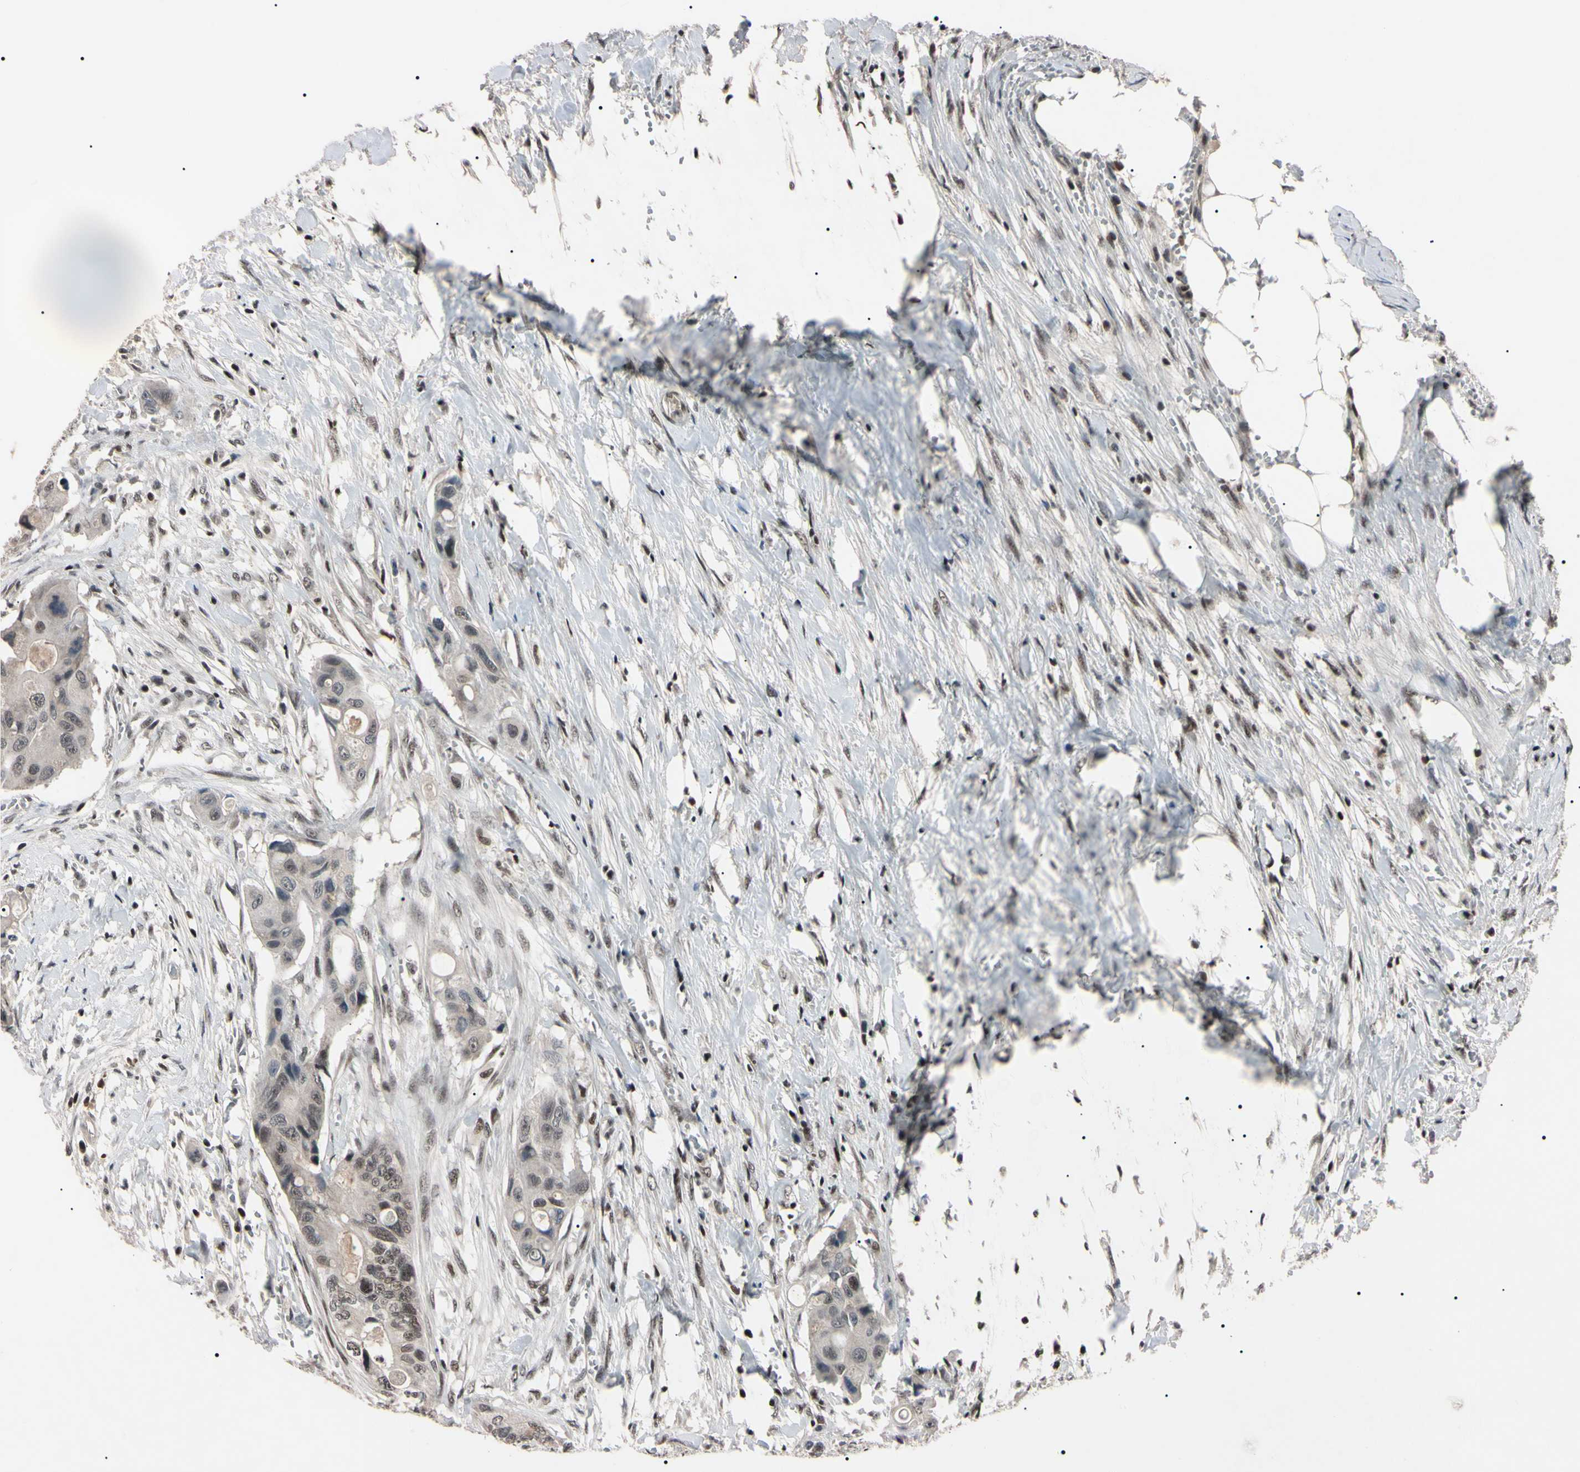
{"staining": {"intensity": "moderate", "quantity": "25%-75%", "location": "cytoplasmic/membranous,nuclear"}, "tissue": "colorectal cancer", "cell_type": "Tumor cells", "image_type": "cancer", "snomed": [{"axis": "morphology", "description": "Adenocarcinoma, NOS"}, {"axis": "topography", "description": "Colon"}], "caption": "A brown stain shows moderate cytoplasmic/membranous and nuclear expression of a protein in adenocarcinoma (colorectal) tumor cells. The staining is performed using DAB brown chromogen to label protein expression. The nuclei are counter-stained blue using hematoxylin.", "gene": "YY1", "patient": {"sex": "female", "age": 57}}